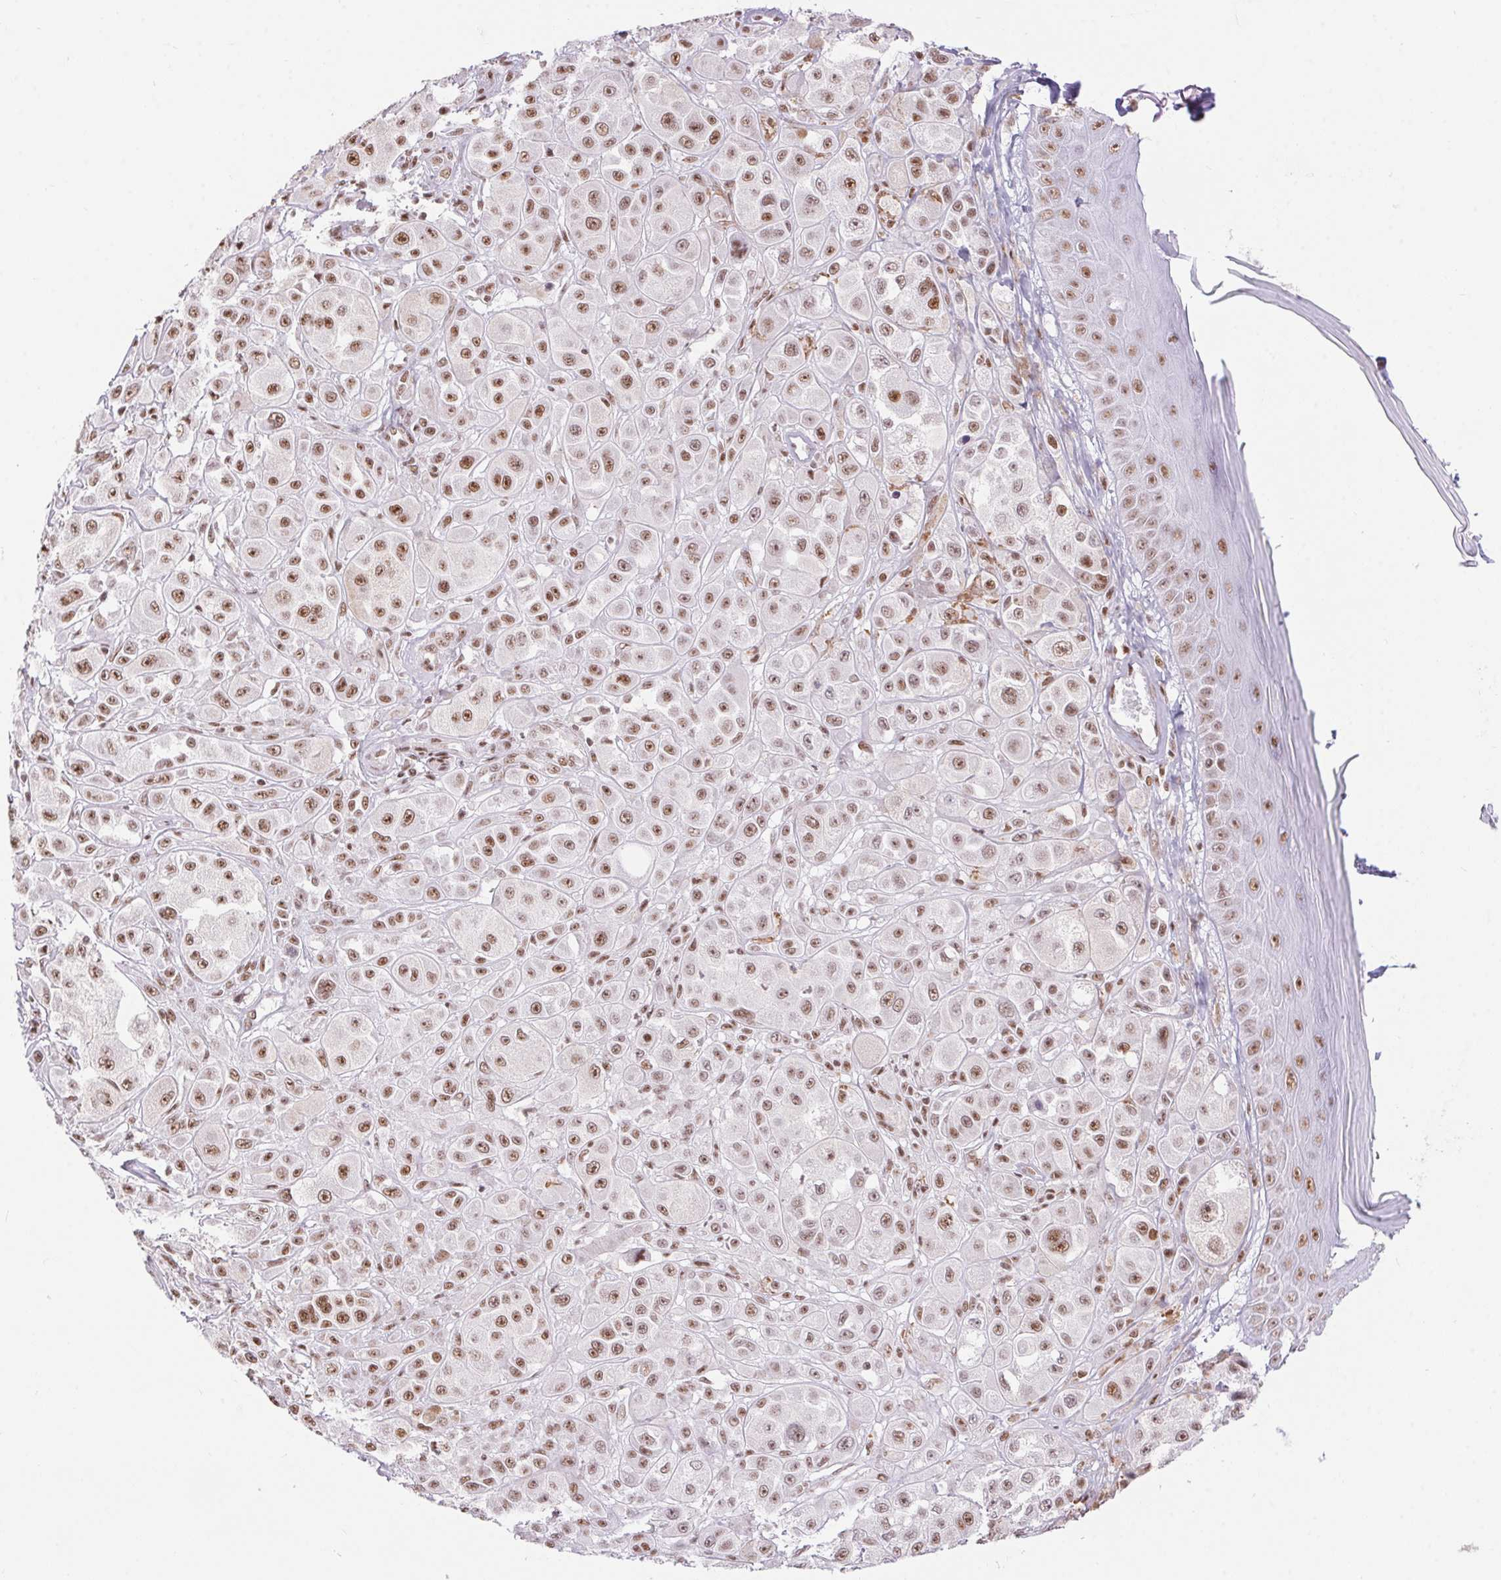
{"staining": {"intensity": "moderate", "quantity": ">75%", "location": "nuclear"}, "tissue": "melanoma", "cell_type": "Tumor cells", "image_type": "cancer", "snomed": [{"axis": "morphology", "description": "Malignant melanoma, NOS"}, {"axis": "topography", "description": "Skin"}], "caption": "Moderate nuclear protein staining is present in about >75% of tumor cells in malignant melanoma.", "gene": "DDX17", "patient": {"sex": "male", "age": 67}}